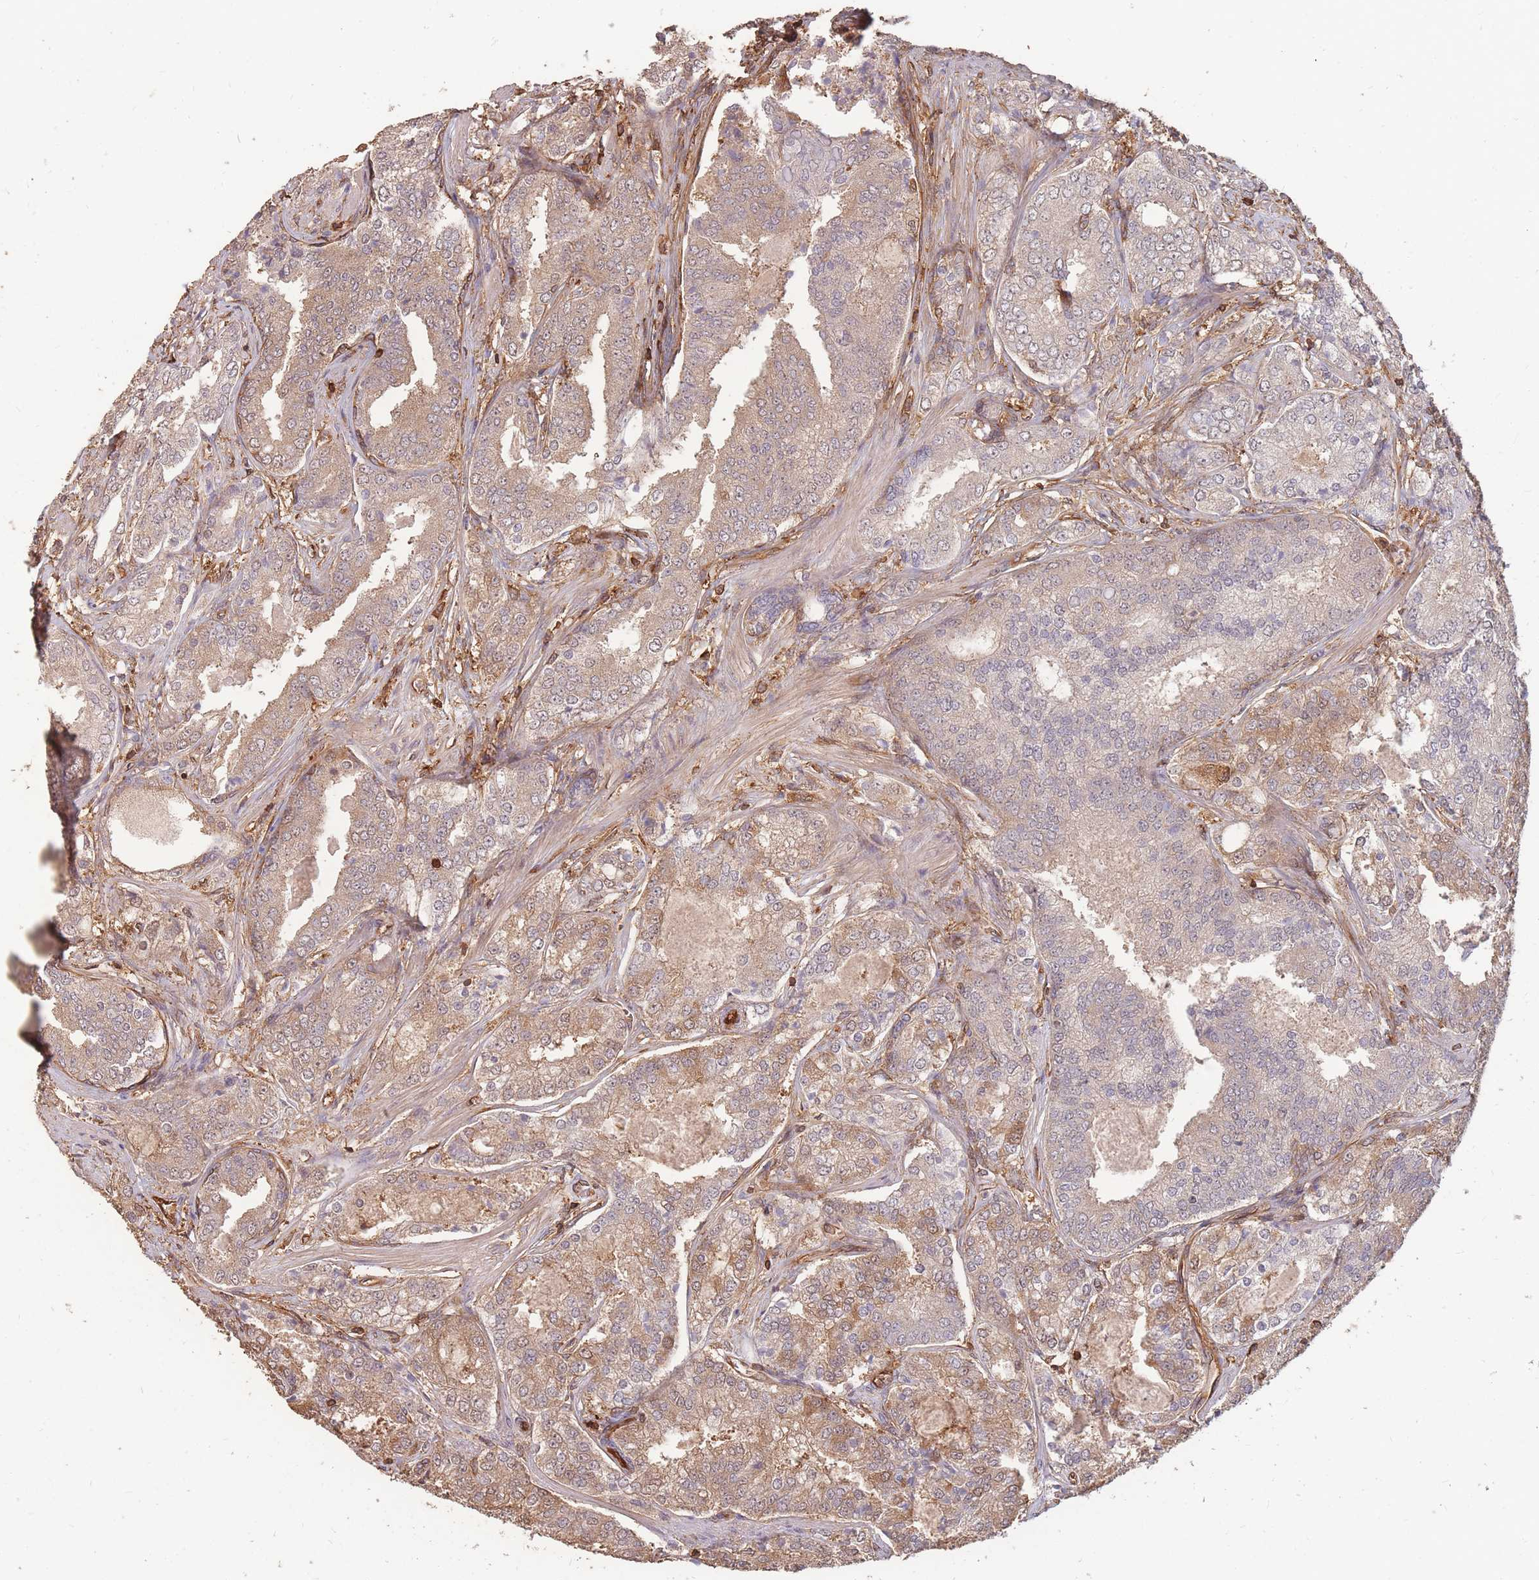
{"staining": {"intensity": "moderate", "quantity": "25%-75%", "location": "cytoplasmic/membranous"}, "tissue": "prostate cancer", "cell_type": "Tumor cells", "image_type": "cancer", "snomed": [{"axis": "morphology", "description": "Adenocarcinoma, High grade"}, {"axis": "topography", "description": "Prostate"}], "caption": "Prostate cancer (high-grade adenocarcinoma) was stained to show a protein in brown. There is medium levels of moderate cytoplasmic/membranous positivity in approximately 25%-75% of tumor cells. (brown staining indicates protein expression, while blue staining denotes nuclei).", "gene": "PLS3", "patient": {"sex": "male", "age": 63}}